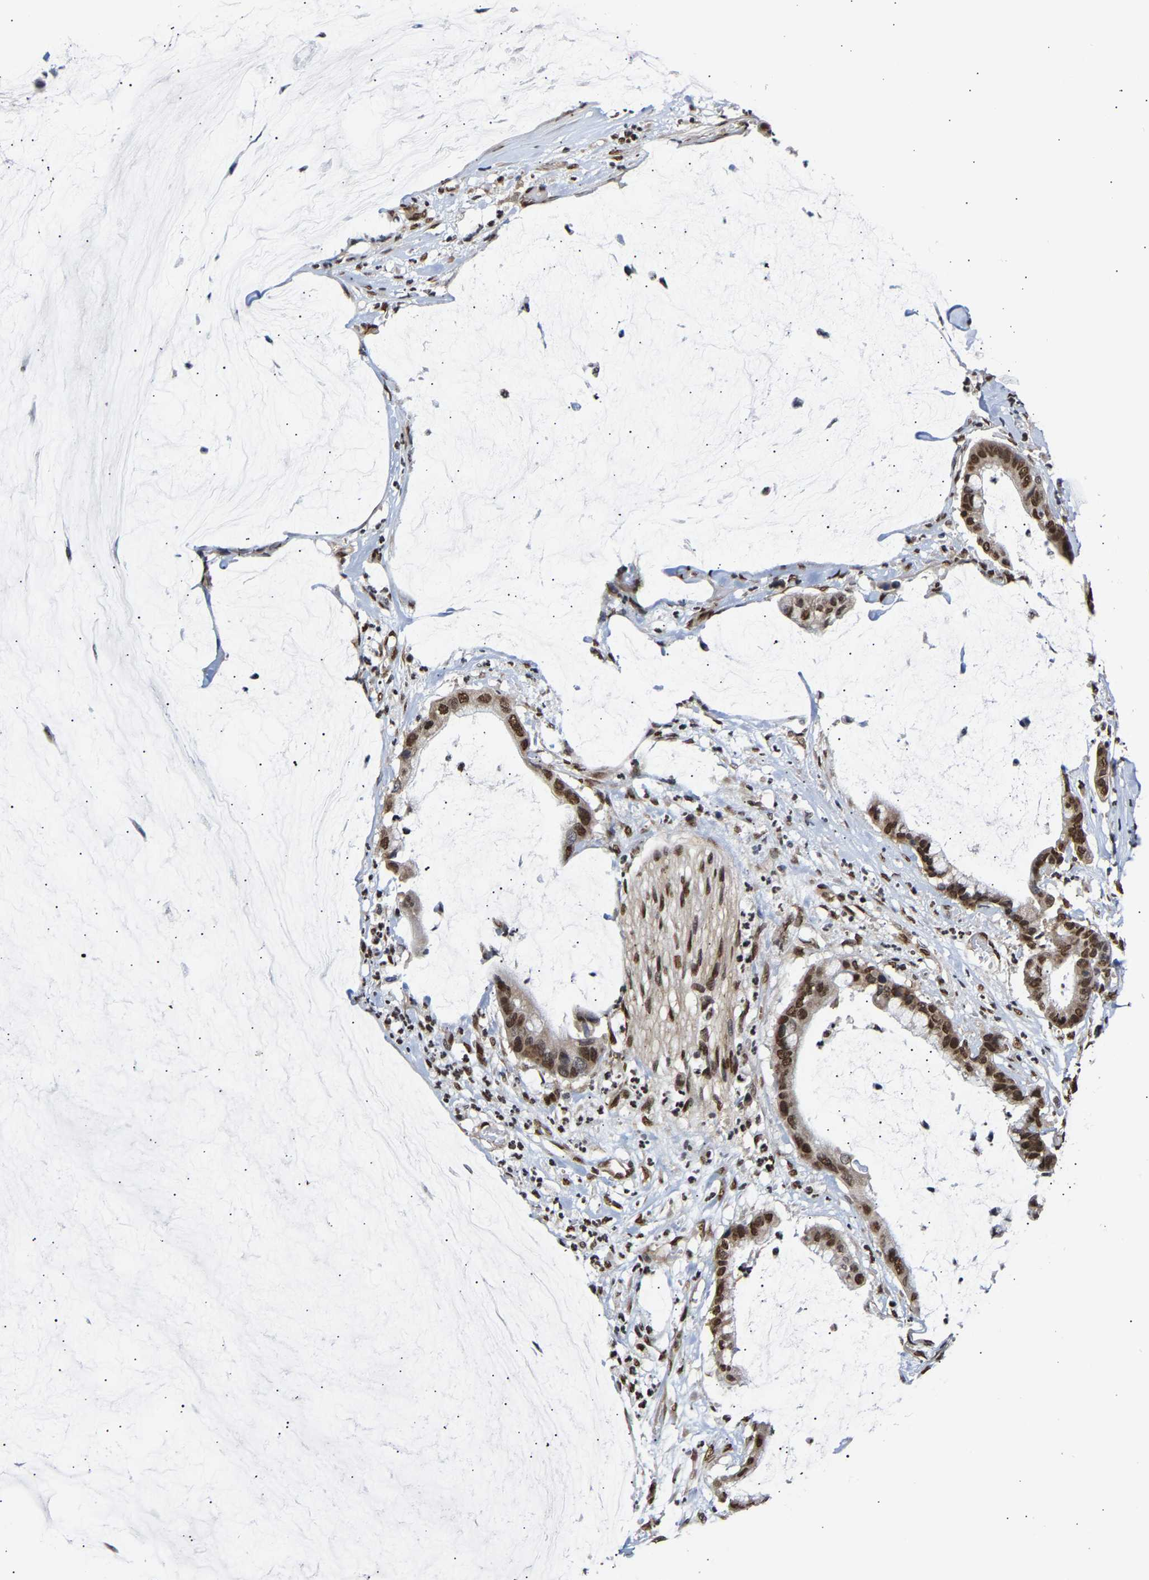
{"staining": {"intensity": "strong", "quantity": ">75%", "location": "cytoplasmic/membranous,nuclear"}, "tissue": "pancreatic cancer", "cell_type": "Tumor cells", "image_type": "cancer", "snomed": [{"axis": "morphology", "description": "Adenocarcinoma, NOS"}, {"axis": "topography", "description": "Pancreas"}], "caption": "Immunohistochemical staining of adenocarcinoma (pancreatic) shows high levels of strong cytoplasmic/membranous and nuclear protein expression in approximately >75% of tumor cells. Immunohistochemistry (ihc) stains the protein in brown and the nuclei are stained blue.", "gene": "PSIP1", "patient": {"sex": "male", "age": 41}}